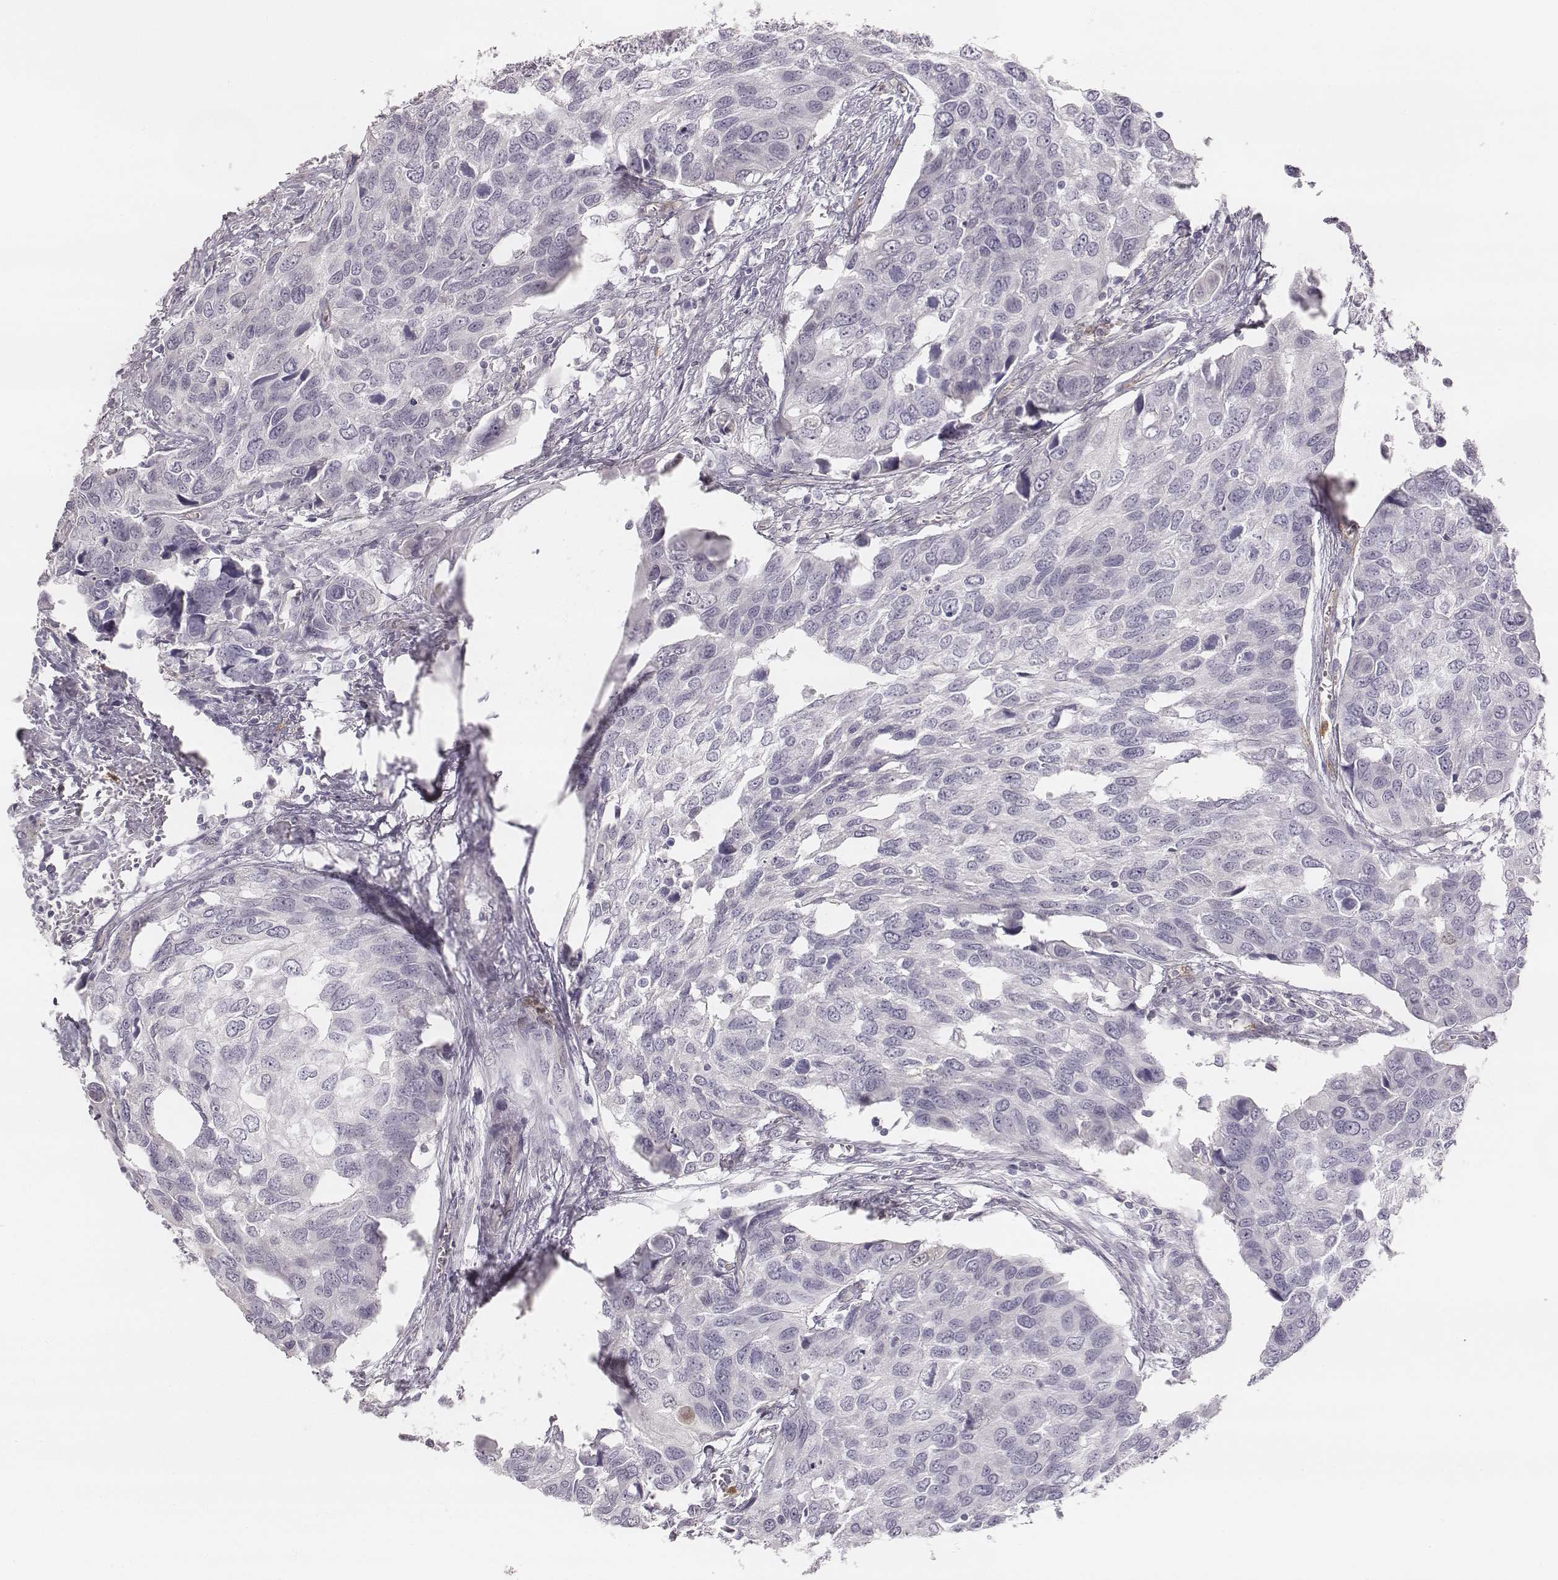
{"staining": {"intensity": "negative", "quantity": "none", "location": "none"}, "tissue": "urothelial cancer", "cell_type": "Tumor cells", "image_type": "cancer", "snomed": [{"axis": "morphology", "description": "Urothelial carcinoma, High grade"}, {"axis": "topography", "description": "Urinary bladder"}], "caption": "A high-resolution image shows IHC staining of urothelial carcinoma (high-grade), which demonstrates no significant positivity in tumor cells.", "gene": "KCNJ12", "patient": {"sex": "male", "age": 60}}